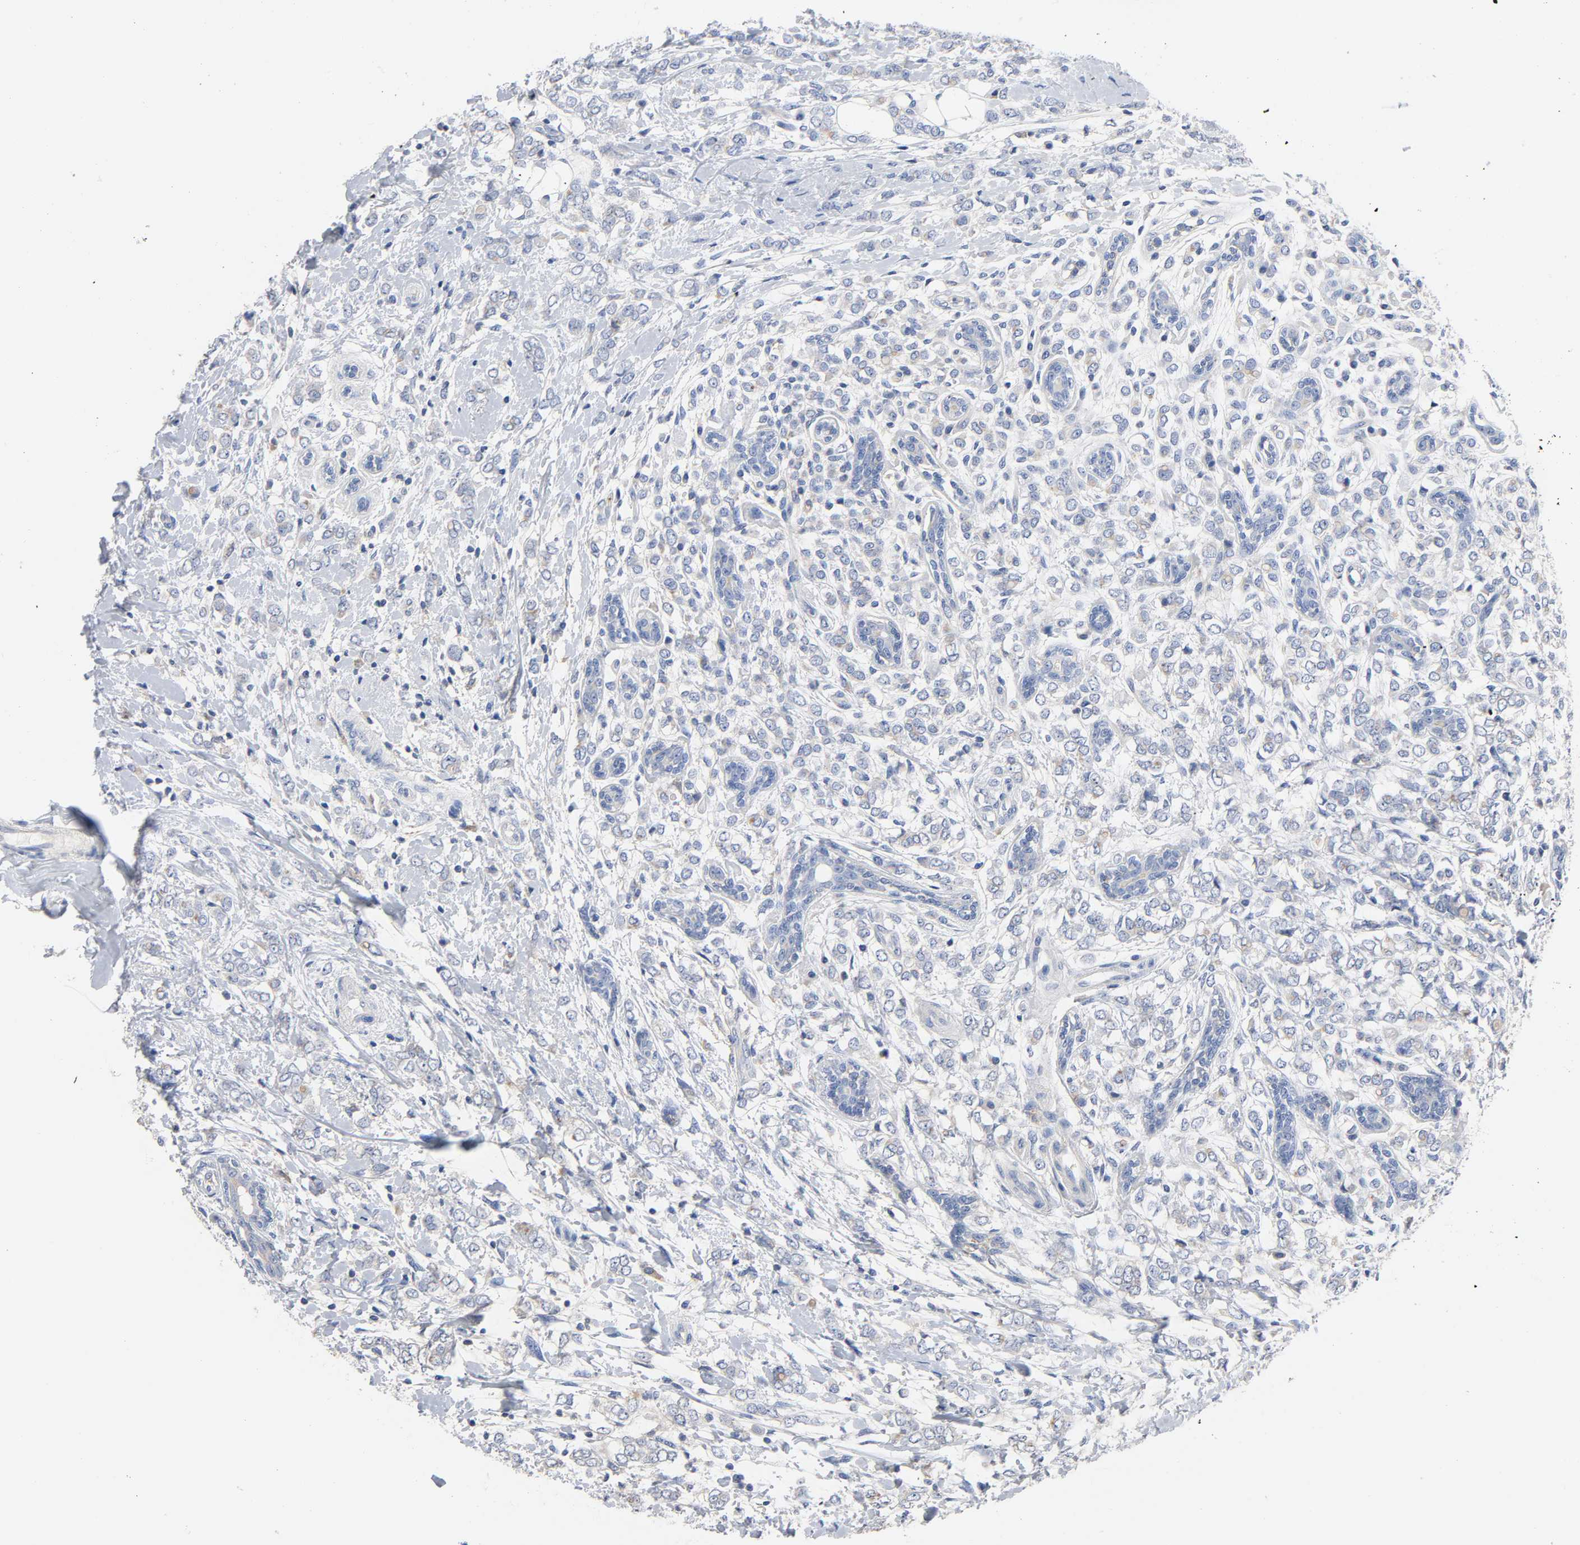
{"staining": {"intensity": "negative", "quantity": "none", "location": "none"}, "tissue": "breast cancer", "cell_type": "Tumor cells", "image_type": "cancer", "snomed": [{"axis": "morphology", "description": "Normal tissue, NOS"}, {"axis": "morphology", "description": "Lobular carcinoma"}, {"axis": "topography", "description": "Breast"}], "caption": "Micrograph shows no protein expression in tumor cells of breast cancer tissue.", "gene": "SRC", "patient": {"sex": "female", "age": 47}}